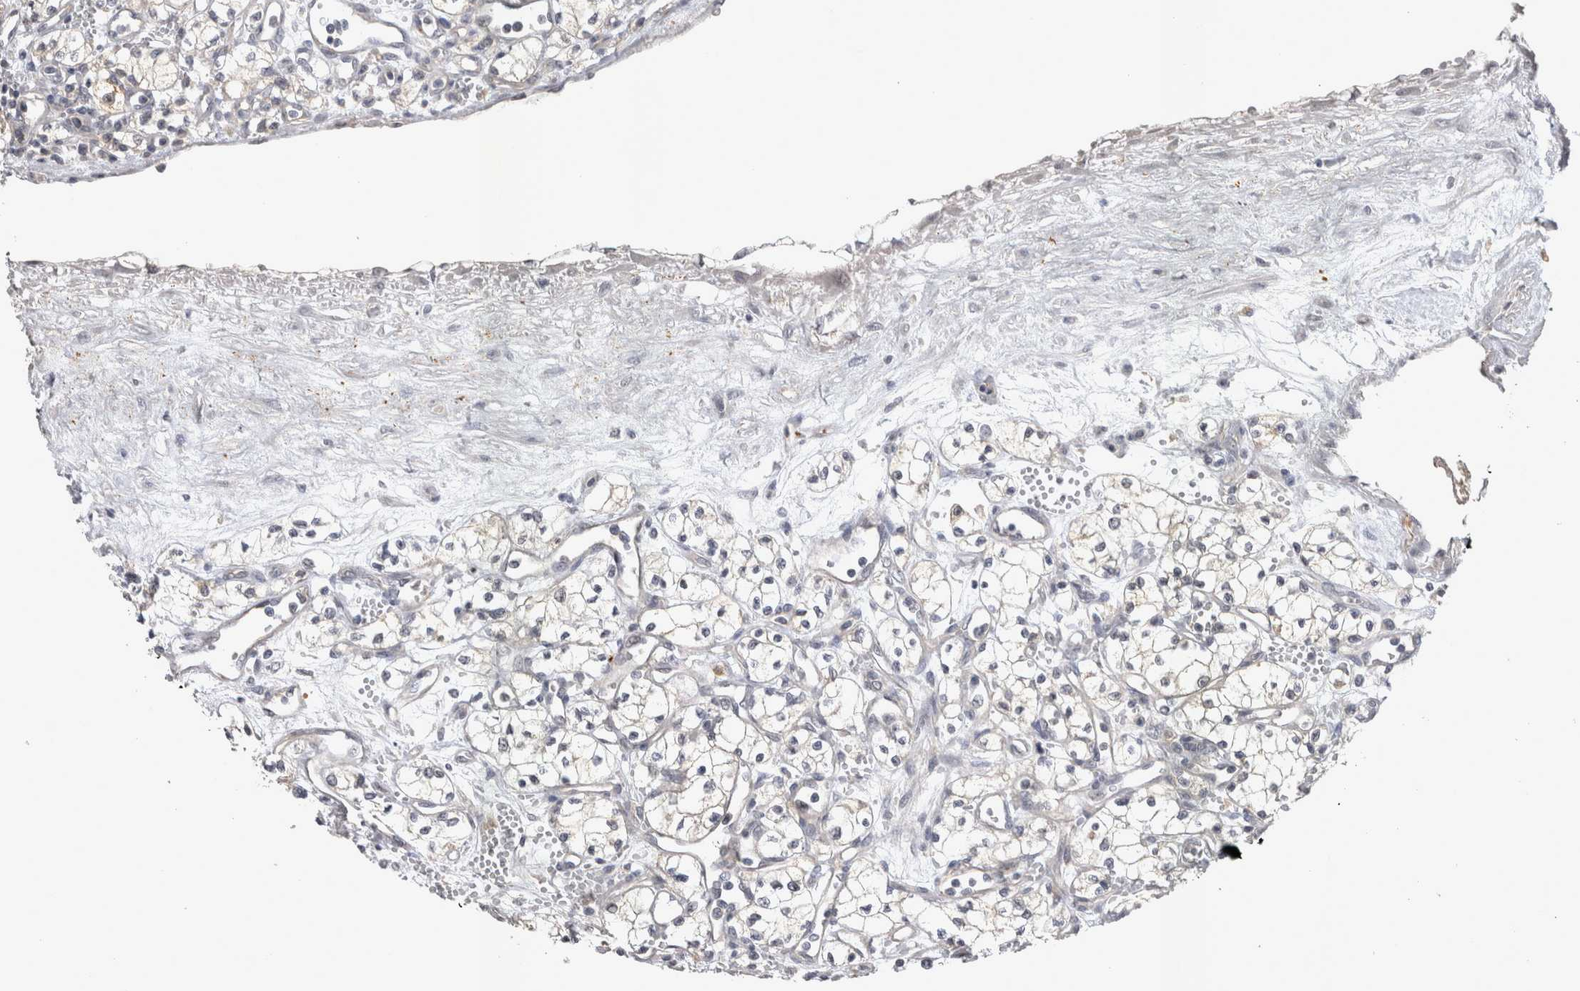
{"staining": {"intensity": "negative", "quantity": "none", "location": "none"}, "tissue": "renal cancer", "cell_type": "Tumor cells", "image_type": "cancer", "snomed": [{"axis": "morphology", "description": "Adenocarcinoma, NOS"}, {"axis": "topography", "description": "Kidney"}], "caption": "Tumor cells show no significant staining in renal cancer. (IHC, brightfield microscopy, high magnification).", "gene": "CTBS", "patient": {"sex": "male", "age": 59}}